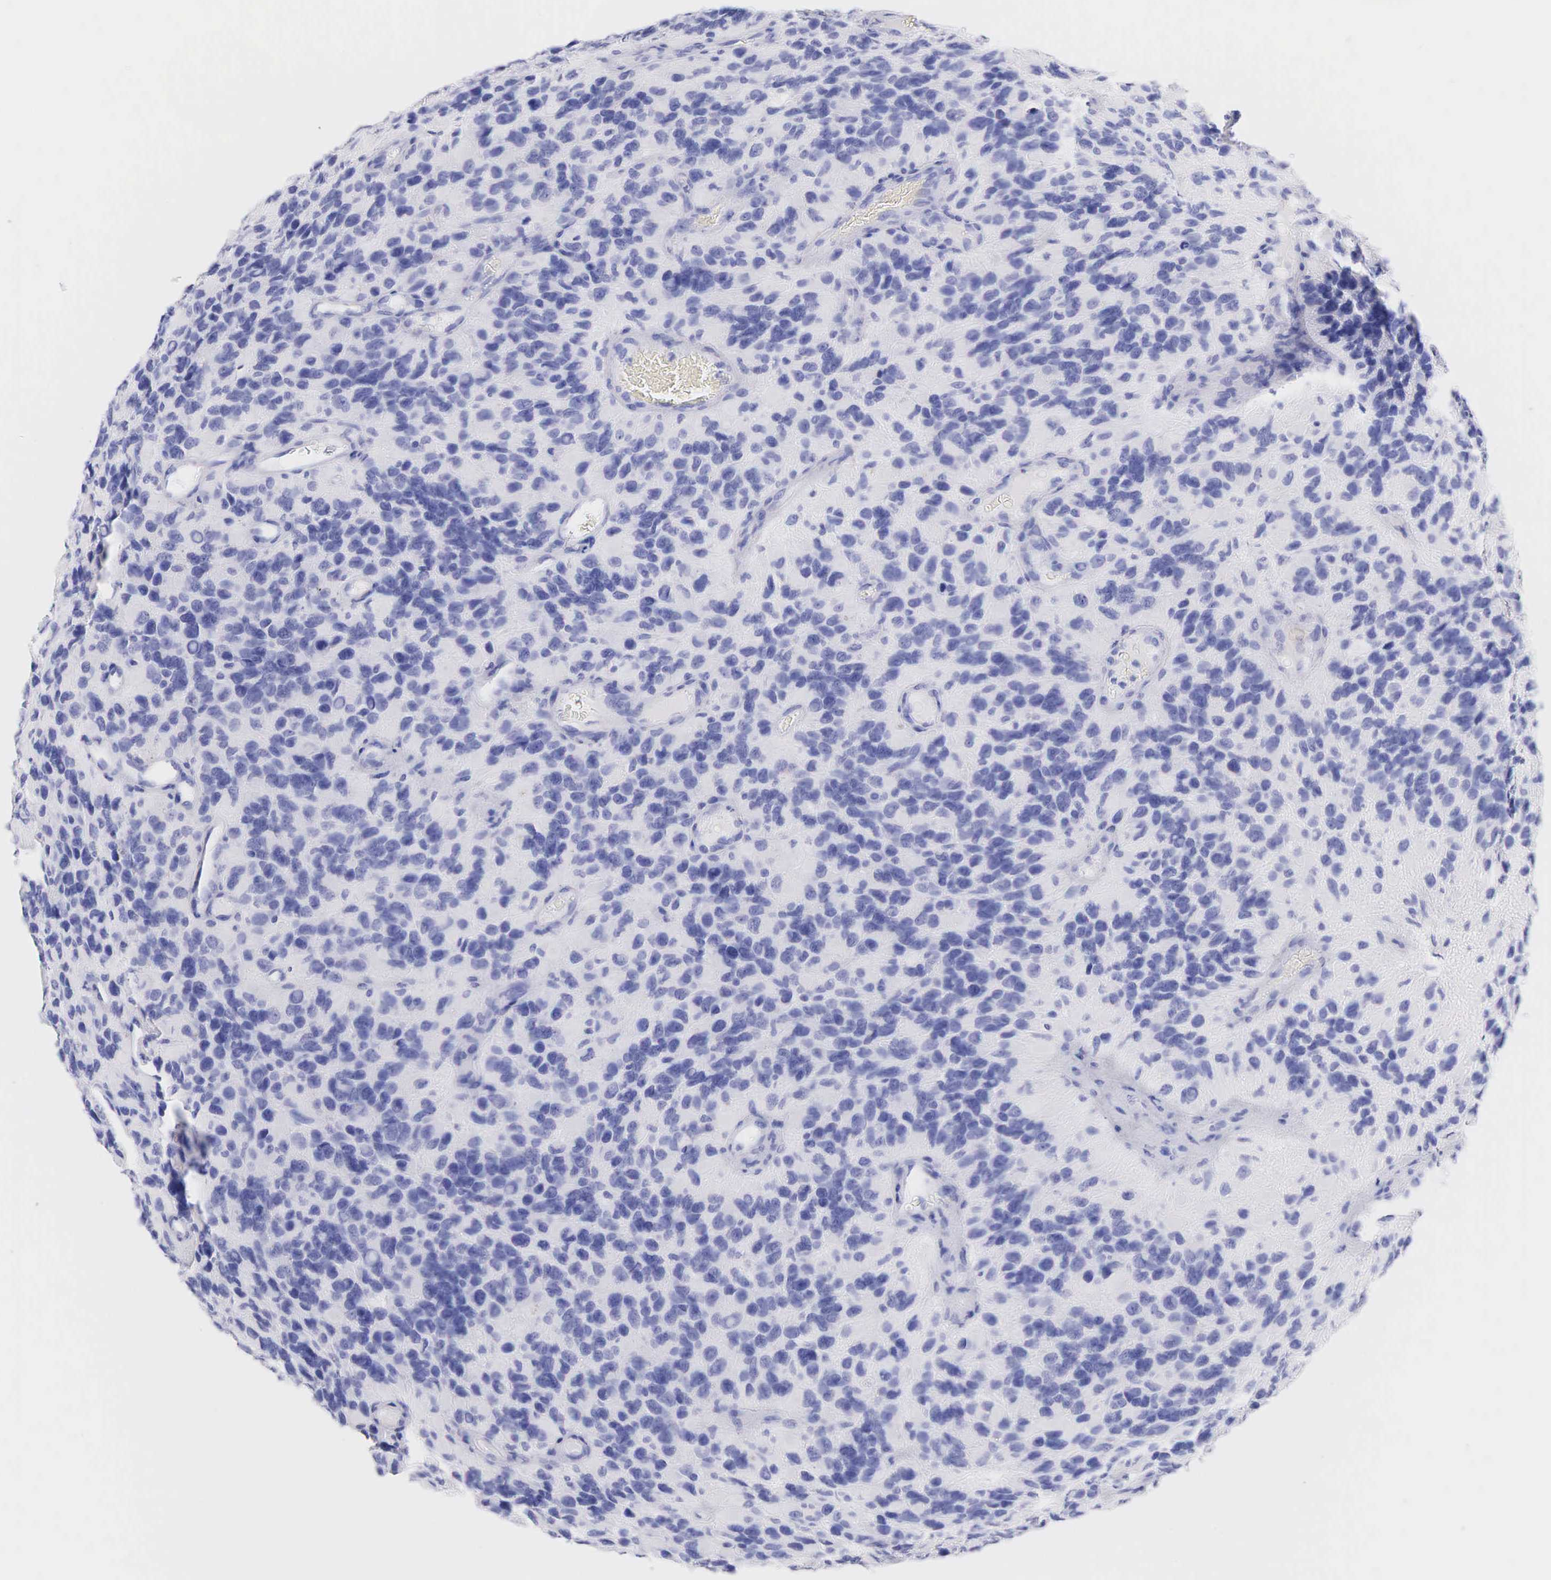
{"staining": {"intensity": "negative", "quantity": "none", "location": "none"}, "tissue": "glioma", "cell_type": "Tumor cells", "image_type": "cancer", "snomed": [{"axis": "morphology", "description": "Glioma, malignant, High grade"}, {"axis": "topography", "description": "Brain"}], "caption": "The histopathology image displays no significant expression in tumor cells of malignant high-grade glioma. (Immunohistochemistry, brightfield microscopy, high magnification).", "gene": "KRT14", "patient": {"sex": "male", "age": 77}}